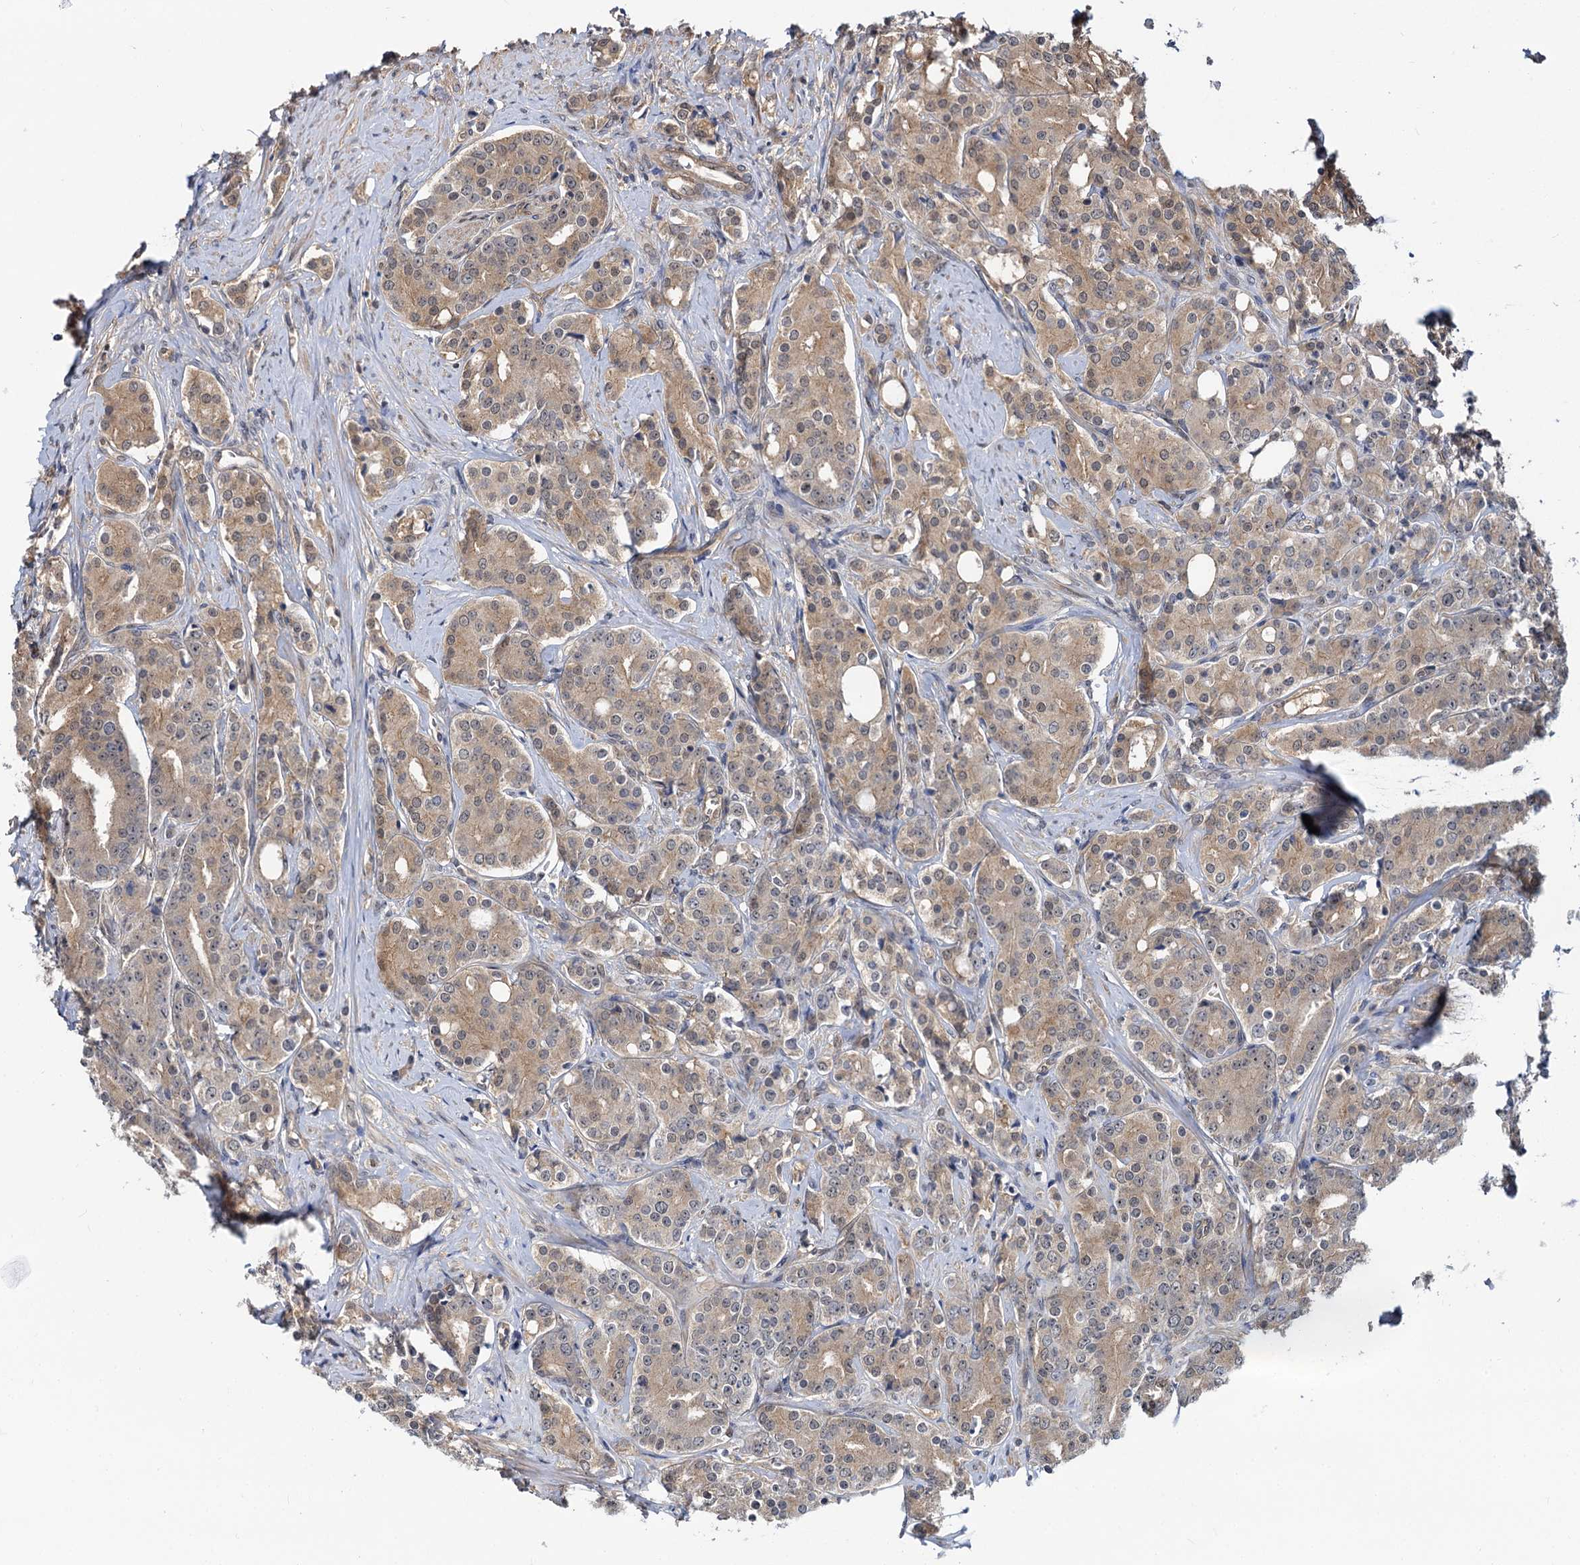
{"staining": {"intensity": "weak", "quantity": ">75%", "location": "cytoplasmic/membranous"}, "tissue": "prostate cancer", "cell_type": "Tumor cells", "image_type": "cancer", "snomed": [{"axis": "morphology", "description": "Adenocarcinoma, High grade"}, {"axis": "topography", "description": "Prostate"}], "caption": "This image reveals IHC staining of prostate high-grade adenocarcinoma, with low weak cytoplasmic/membranous expression in about >75% of tumor cells.", "gene": "SNX15", "patient": {"sex": "male", "age": 62}}